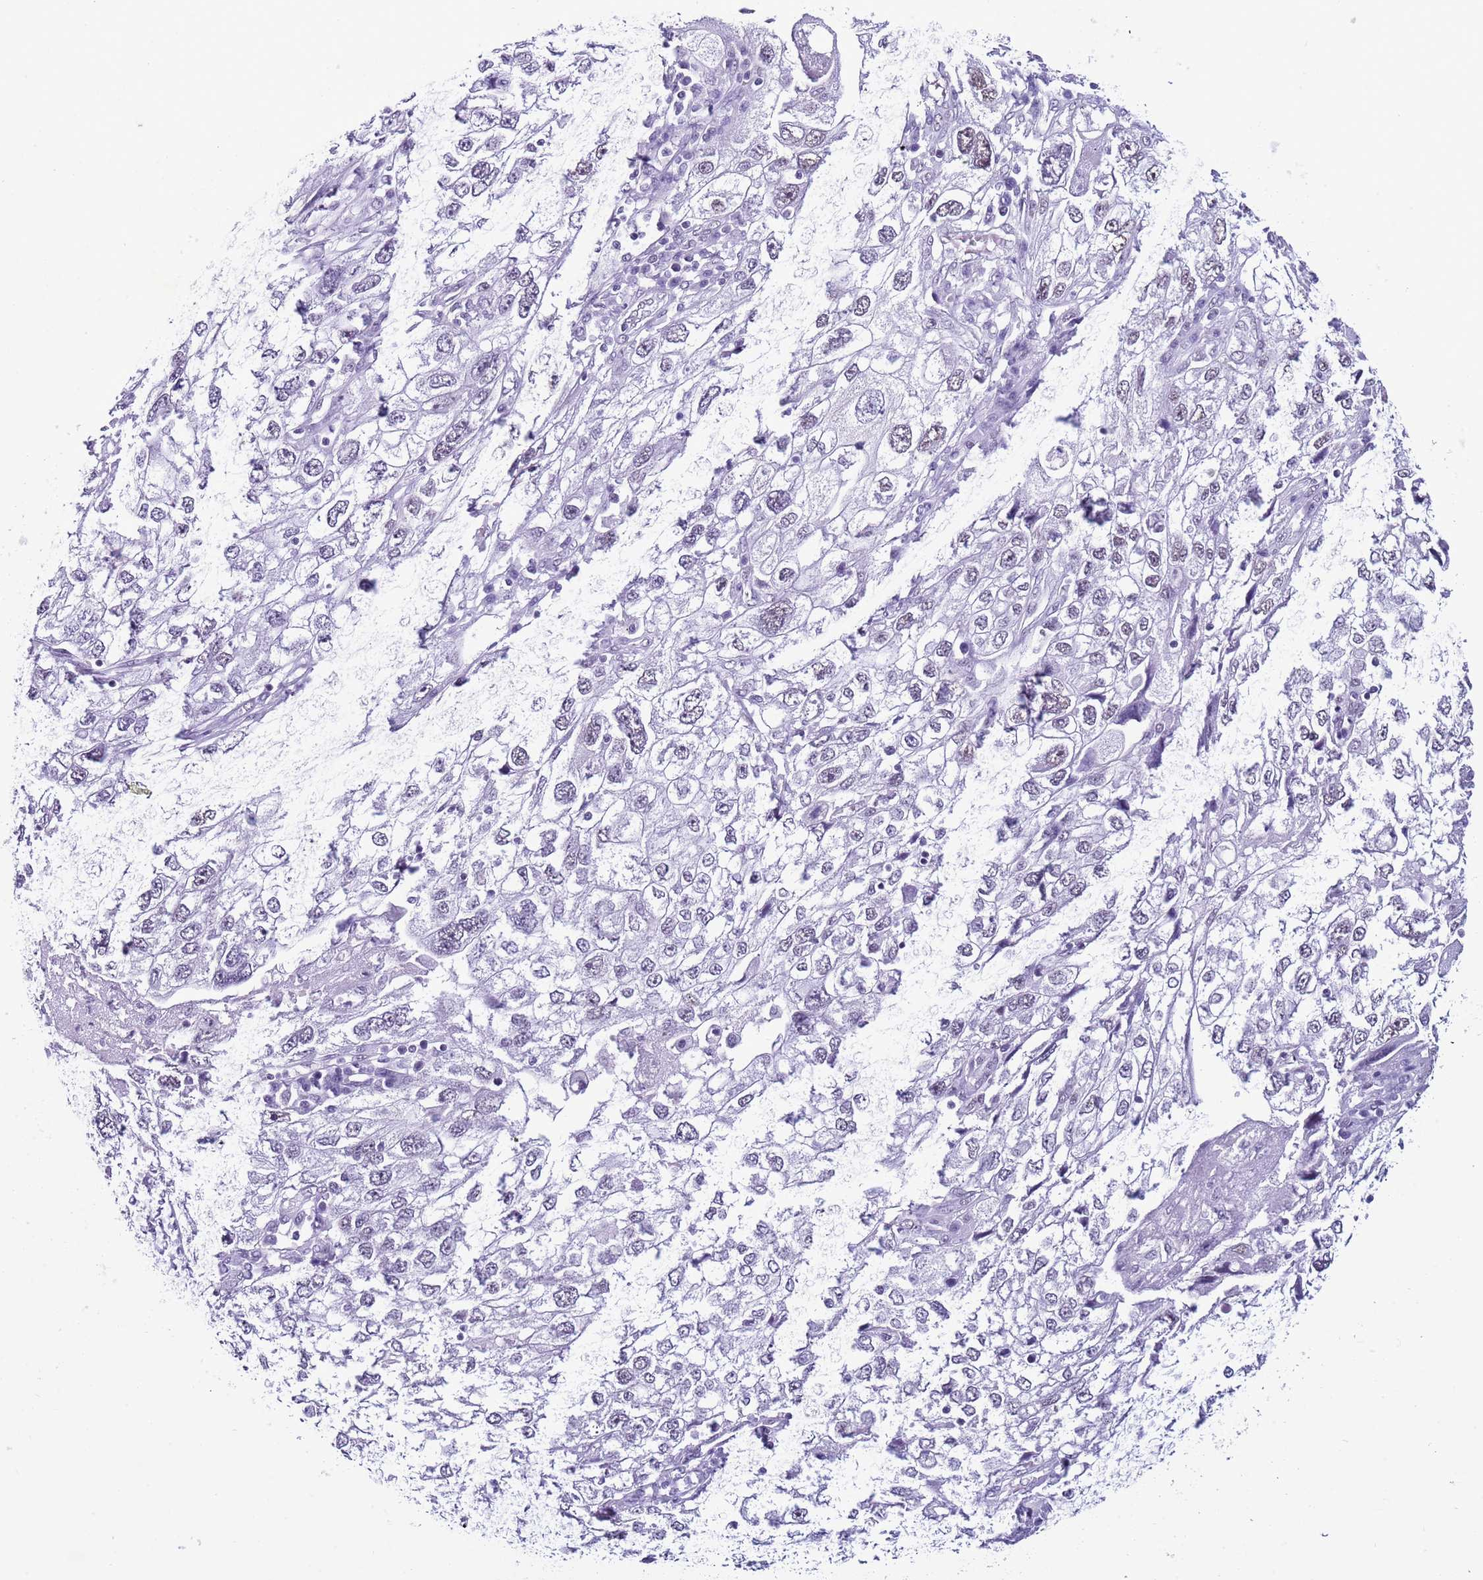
{"staining": {"intensity": "negative", "quantity": "none", "location": "none"}, "tissue": "endometrial cancer", "cell_type": "Tumor cells", "image_type": "cancer", "snomed": [{"axis": "morphology", "description": "Adenocarcinoma, NOS"}, {"axis": "topography", "description": "Endometrium"}], "caption": "A high-resolution image shows immunohistochemistry staining of endometrial adenocarcinoma, which shows no significant positivity in tumor cells.", "gene": "DHX15", "patient": {"sex": "female", "age": 49}}